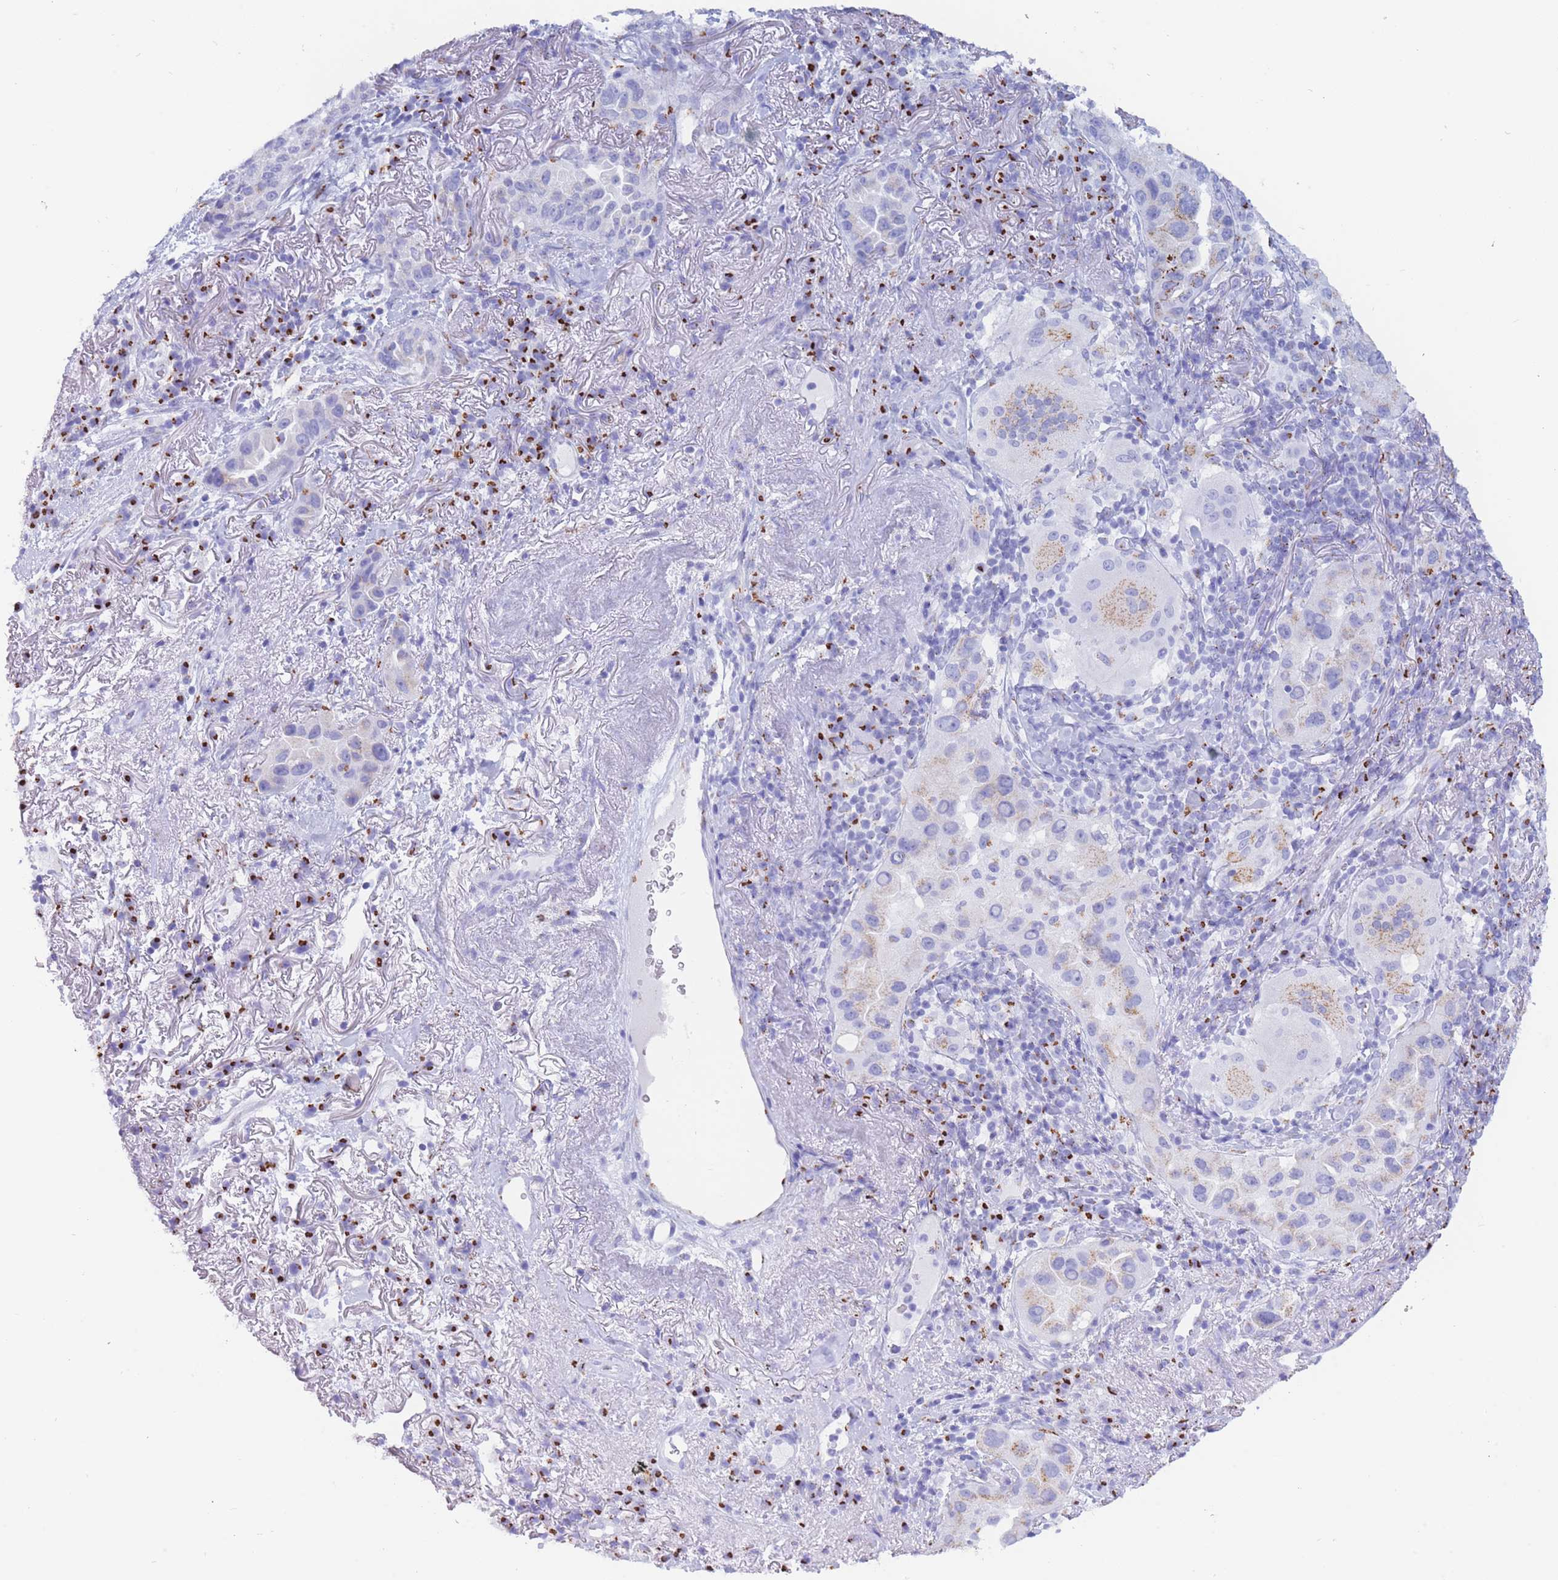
{"staining": {"intensity": "moderate", "quantity": "<25%", "location": "cytoplasmic/membranous"}, "tissue": "lung cancer", "cell_type": "Tumor cells", "image_type": "cancer", "snomed": [{"axis": "morphology", "description": "Adenocarcinoma, NOS"}, {"axis": "topography", "description": "Lung"}], "caption": "Immunohistochemical staining of human adenocarcinoma (lung) shows low levels of moderate cytoplasmic/membranous protein expression in about <25% of tumor cells. (DAB = brown stain, brightfield microscopy at high magnification).", "gene": "FAM3C", "patient": {"sex": "female", "age": 69}}